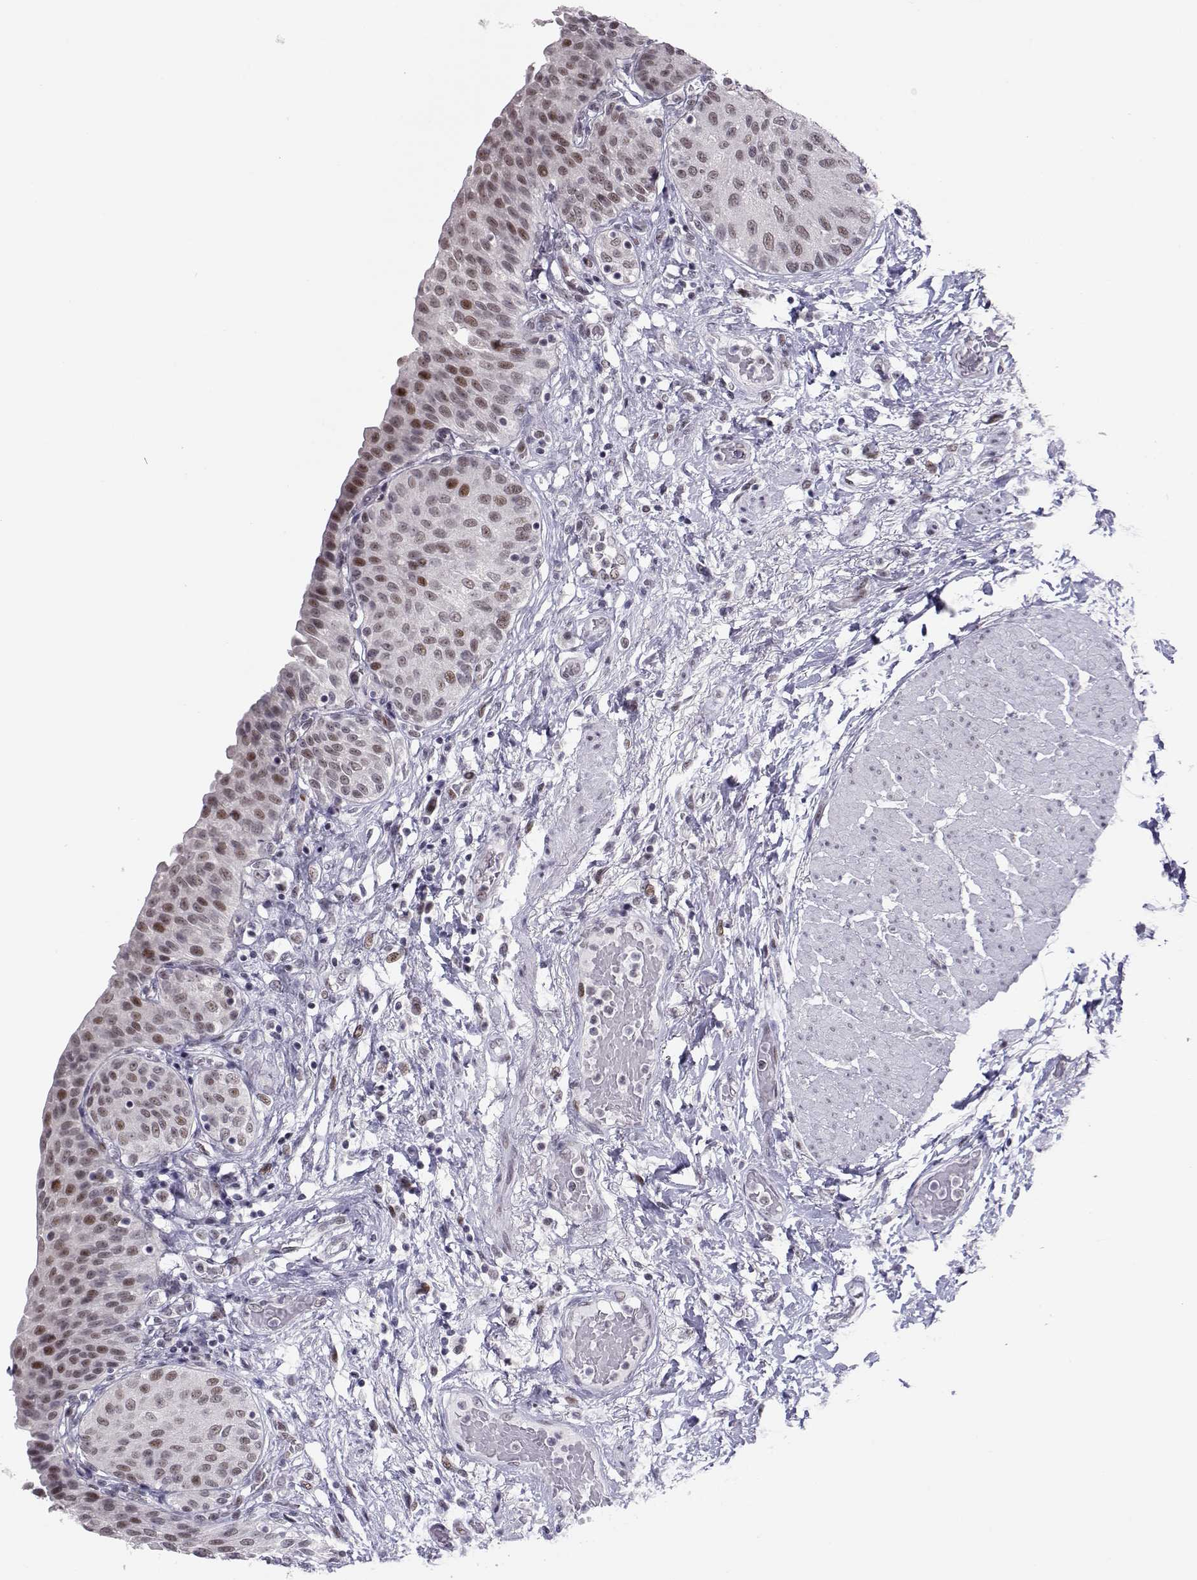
{"staining": {"intensity": "moderate", "quantity": ">75%", "location": "nuclear"}, "tissue": "urinary bladder", "cell_type": "Urothelial cells", "image_type": "normal", "snomed": [{"axis": "morphology", "description": "Normal tissue, NOS"}, {"axis": "morphology", "description": "Metaplasia, NOS"}, {"axis": "topography", "description": "Urinary bladder"}], "caption": "Urothelial cells show medium levels of moderate nuclear positivity in about >75% of cells in normal human urinary bladder.", "gene": "SIX6", "patient": {"sex": "male", "age": 68}}